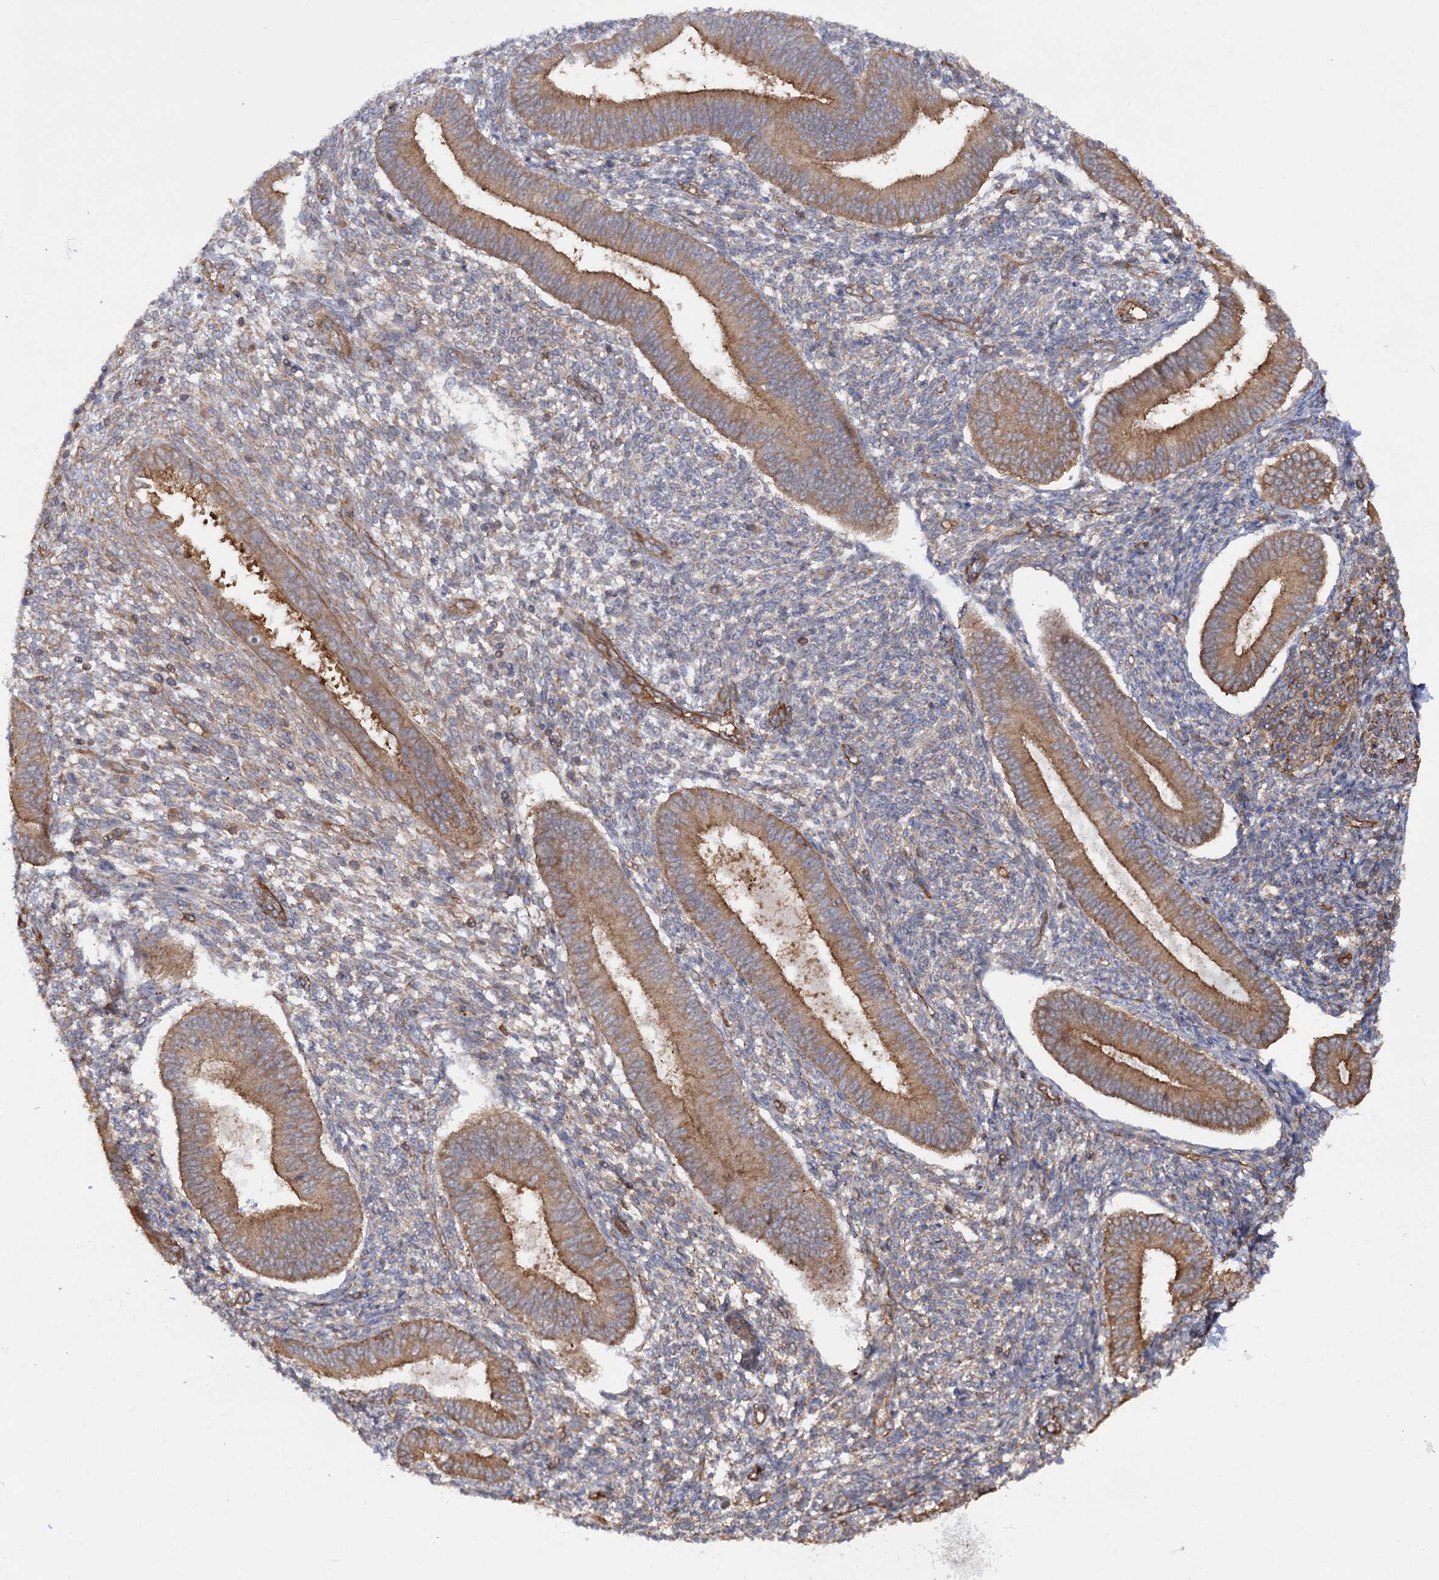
{"staining": {"intensity": "moderate", "quantity": "<25%", "location": "cytoplasmic/membranous"}, "tissue": "endometrium", "cell_type": "Cells in endometrial stroma", "image_type": "normal", "snomed": [{"axis": "morphology", "description": "Normal tissue, NOS"}, {"axis": "topography", "description": "Uterus"}, {"axis": "topography", "description": "Endometrium"}], "caption": "Moderate cytoplasmic/membranous staining for a protein is appreciated in about <25% of cells in endometrial stroma of unremarkable endometrium using immunohistochemistry (IHC).", "gene": "ATP8B4", "patient": {"sex": "female", "age": 48}}